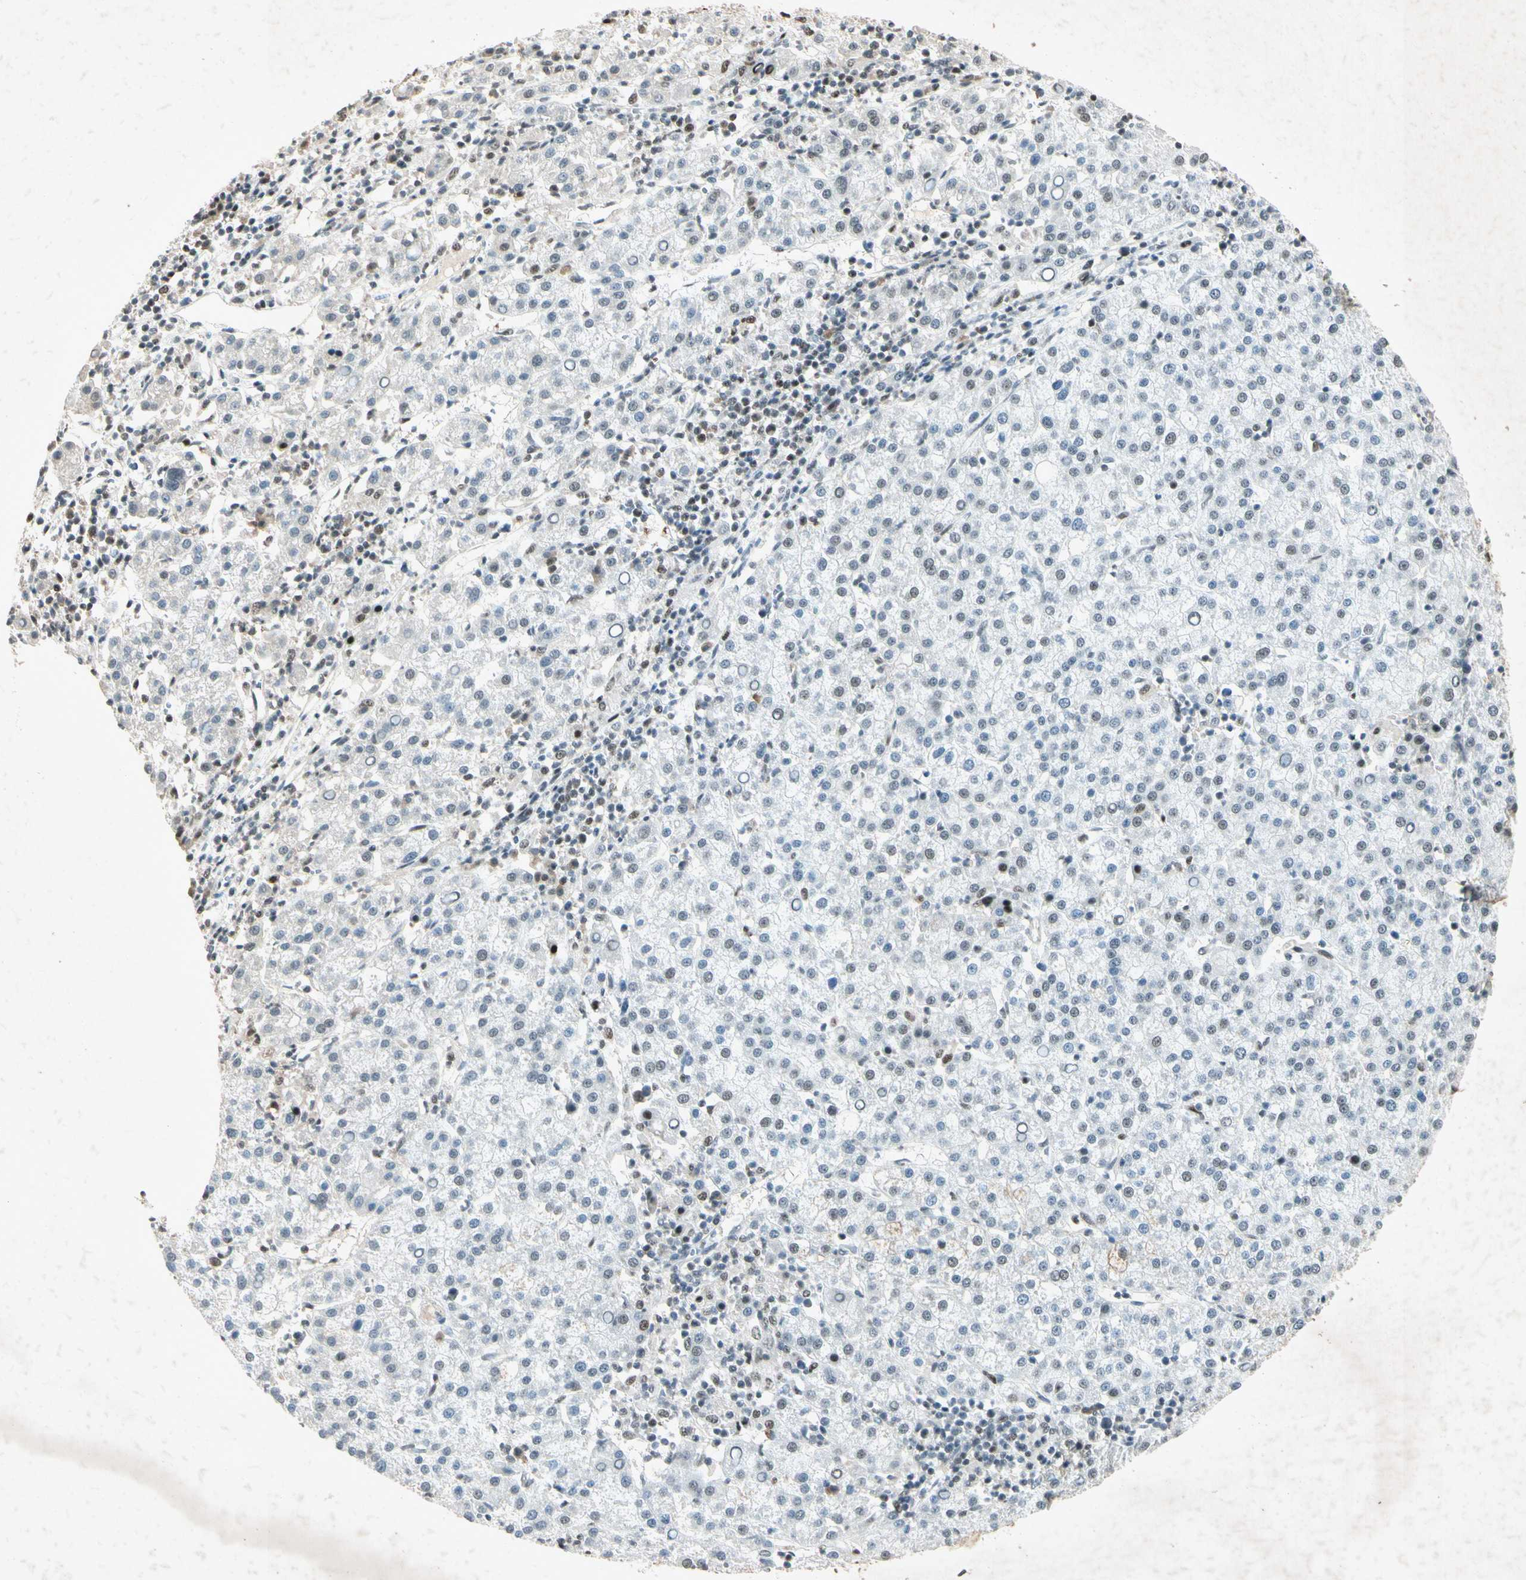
{"staining": {"intensity": "weak", "quantity": "25%-75%", "location": "nuclear"}, "tissue": "liver cancer", "cell_type": "Tumor cells", "image_type": "cancer", "snomed": [{"axis": "morphology", "description": "Carcinoma, Hepatocellular, NOS"}, {"axis": "topography", "description": "Liver"}], "caption": "Immunohistochemistry (DAB) staining of liver cancer shows weak nuclear protein positivity in approximately 25%-75% of tumor cells. The protein is stained brown, and the nuclei are stained in blue (DAB IHC with brightfield microscopy, high magnification).", "gene": "RNF43", "patient": {"sex": "female", "age": 58}}